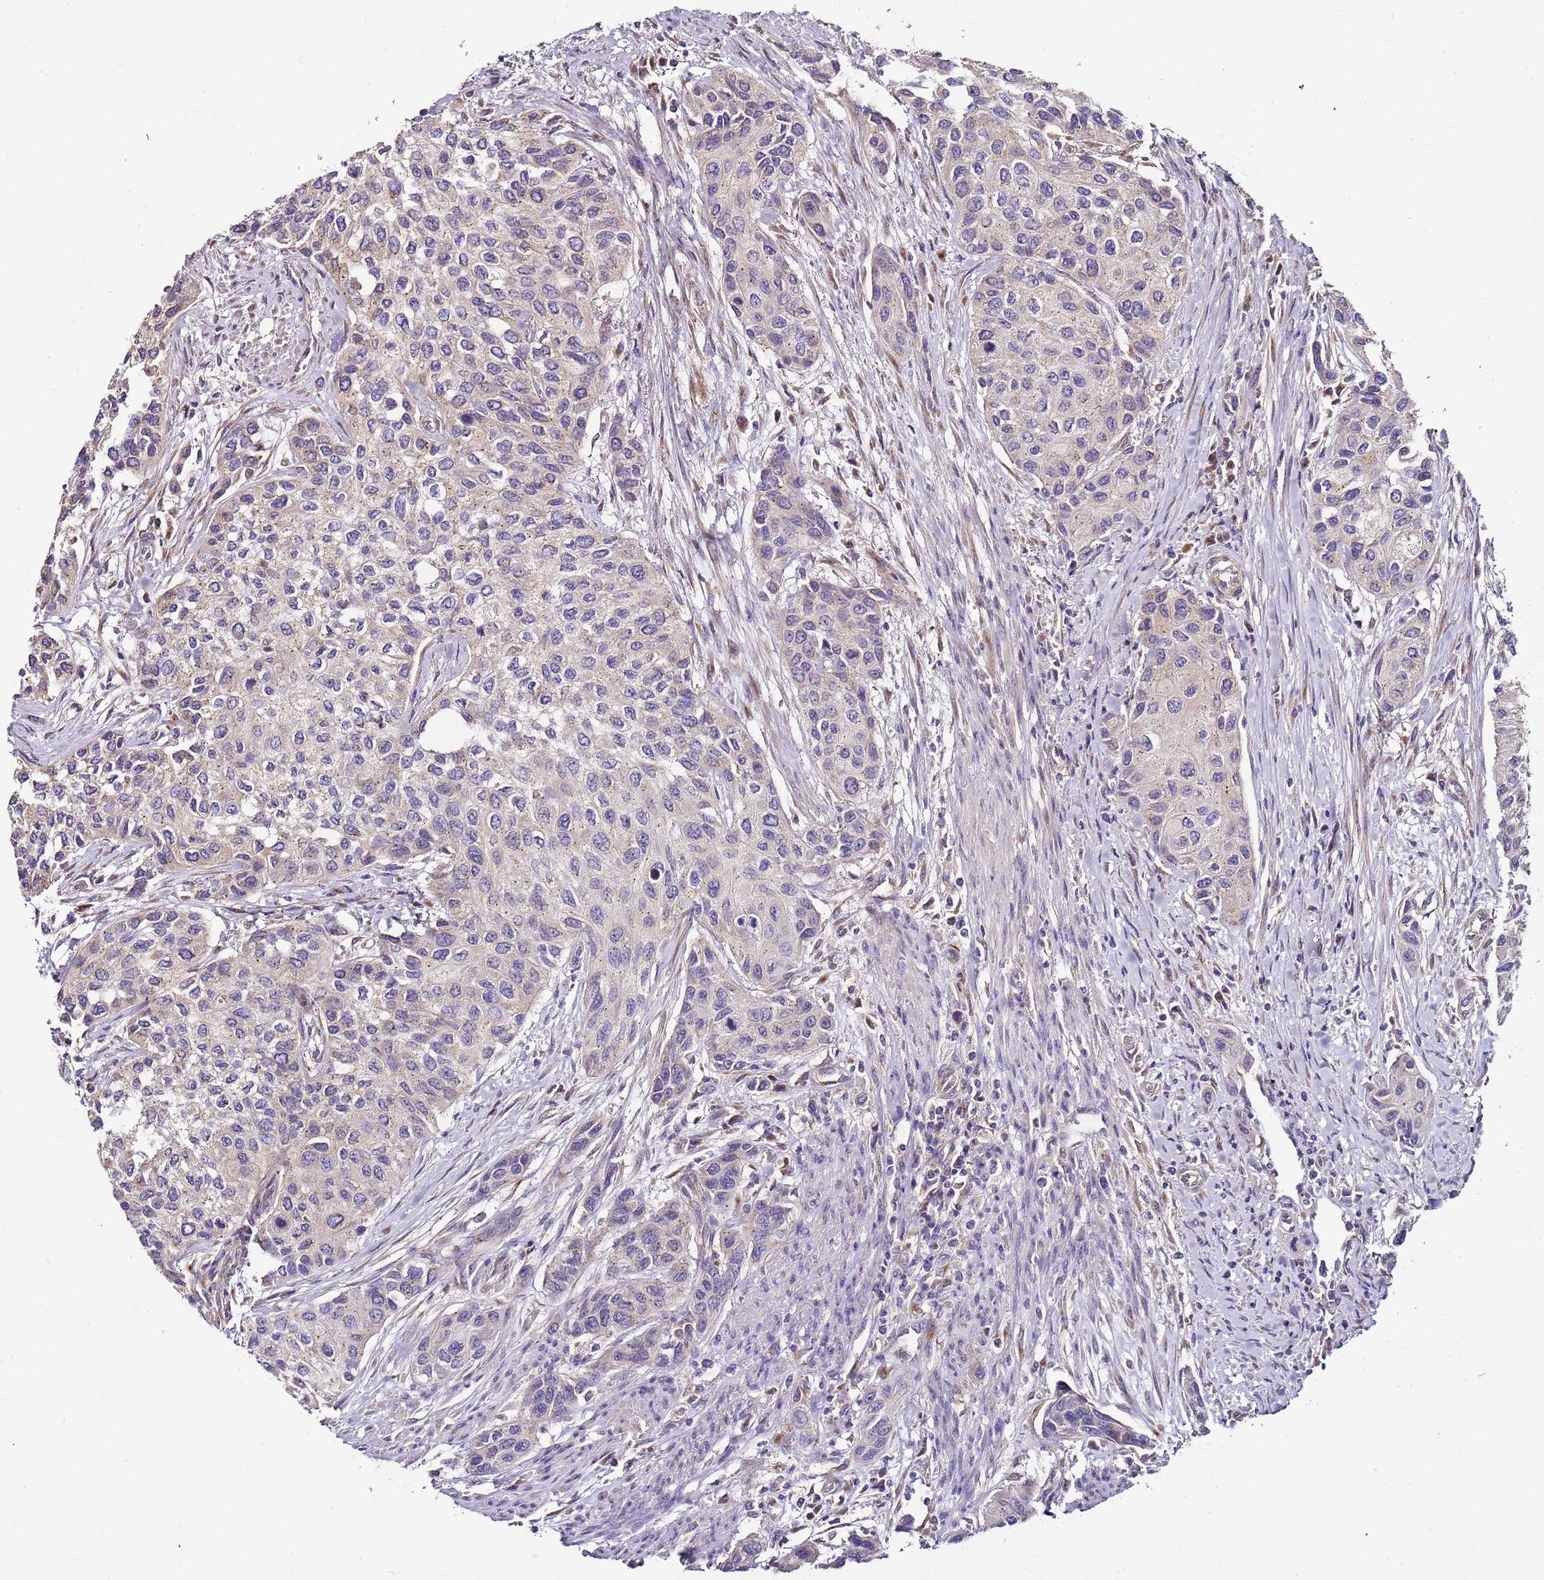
{"staining": {"intensity": "weak", "quantity": "<25%", "location": "cytoplasmic/membranous"}, "tissue": "urothelial cancer", "cell_type": "Tumor cells", "image_type": "cancer", "snomed": [{"axis": "morphology", "description": "Normal tissue, NOS"}, {"axis": "morphology", "description": "Urothelial carcinoma, High grade"}, {"axis": "topography", "description": "Vascular tissue"}, {"axis": "topography", "description": "Urinary bladder"}], "caption": "DAB (3,3'-diaminobenzidine) immunohistochemical staining of human high-grade urothelial carcinoma shows no significant expression in tumor cells.", "gene": "FAM20A", "patient": {"sex": "female", "age": 56}}